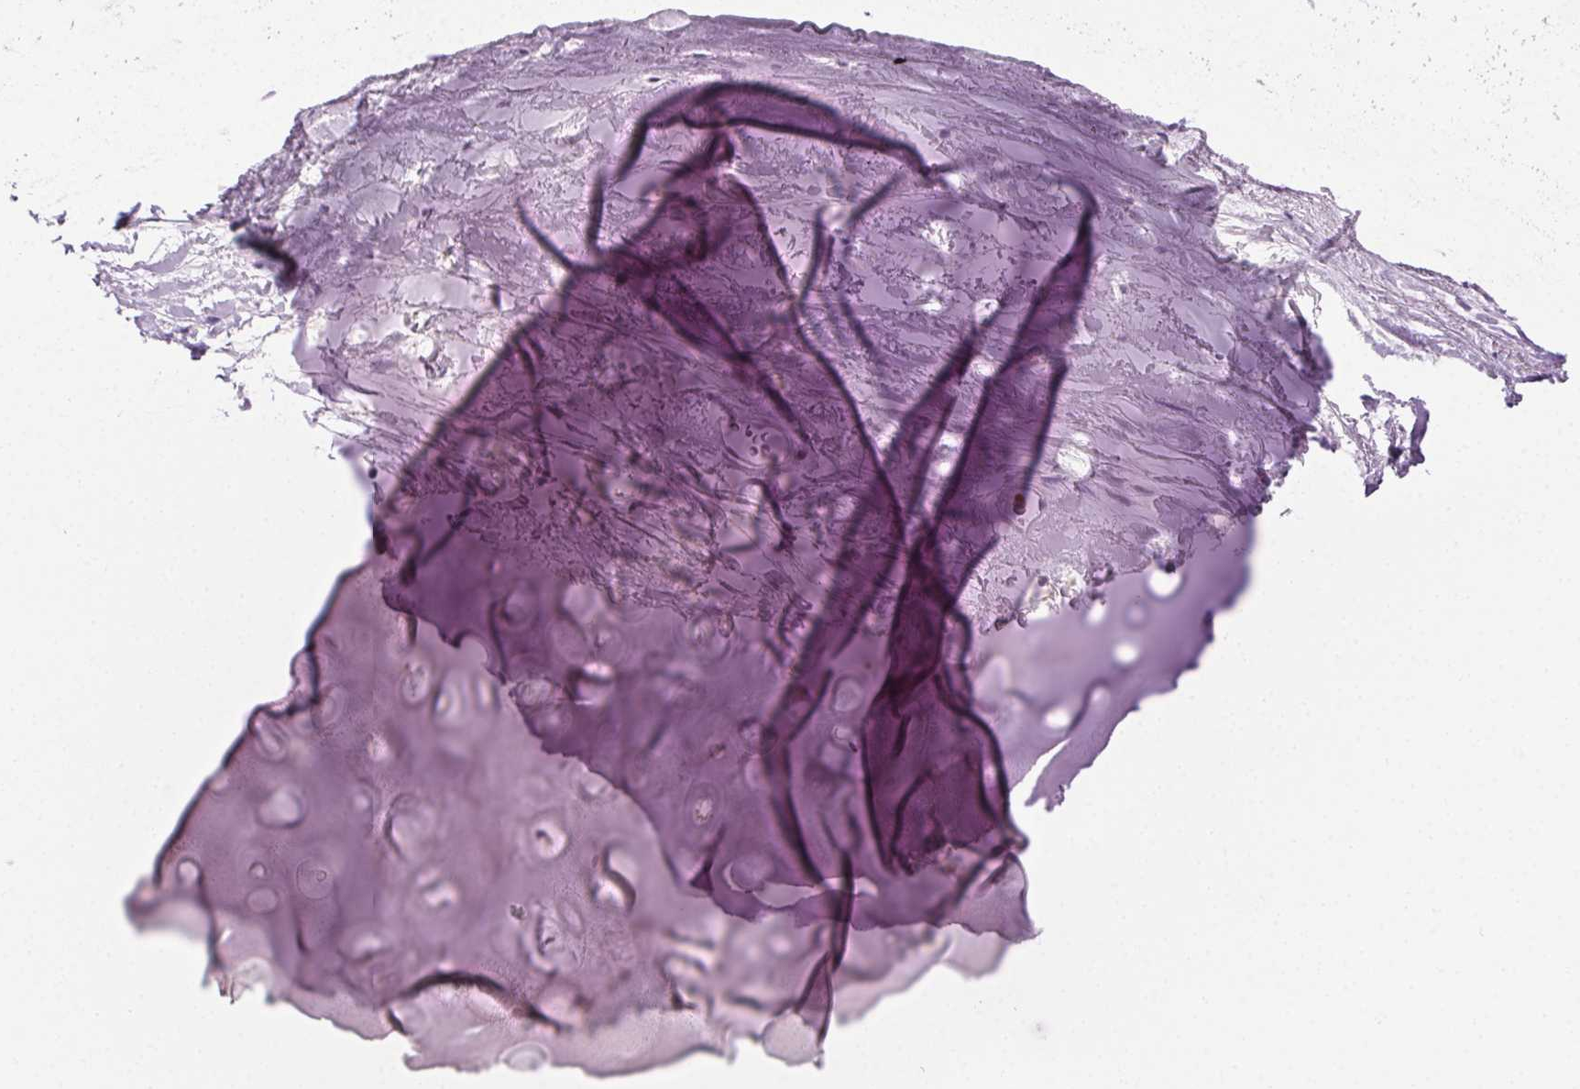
{"staining": {"intensity": "negative", "quantity": "none", "location": "none"}, "tissue": "adipose tissue", "cell_type": "Adipocytes", "image_type": "normal", "snomed": [{"axis": "morphology", "description": "Normal tissue, NOS"}, {"axis": "topography", "description": "Cartilage tissue"}, {"axis": "topography", "description": "Bronchus"}], "caption": "Immunohistochemistry image of unremarkable human adipose tissue stained for a protein (brown), which reveals no staining in adipocytes.", "gene": "MPO", "patient": {"sex": "male", "age": 58}}